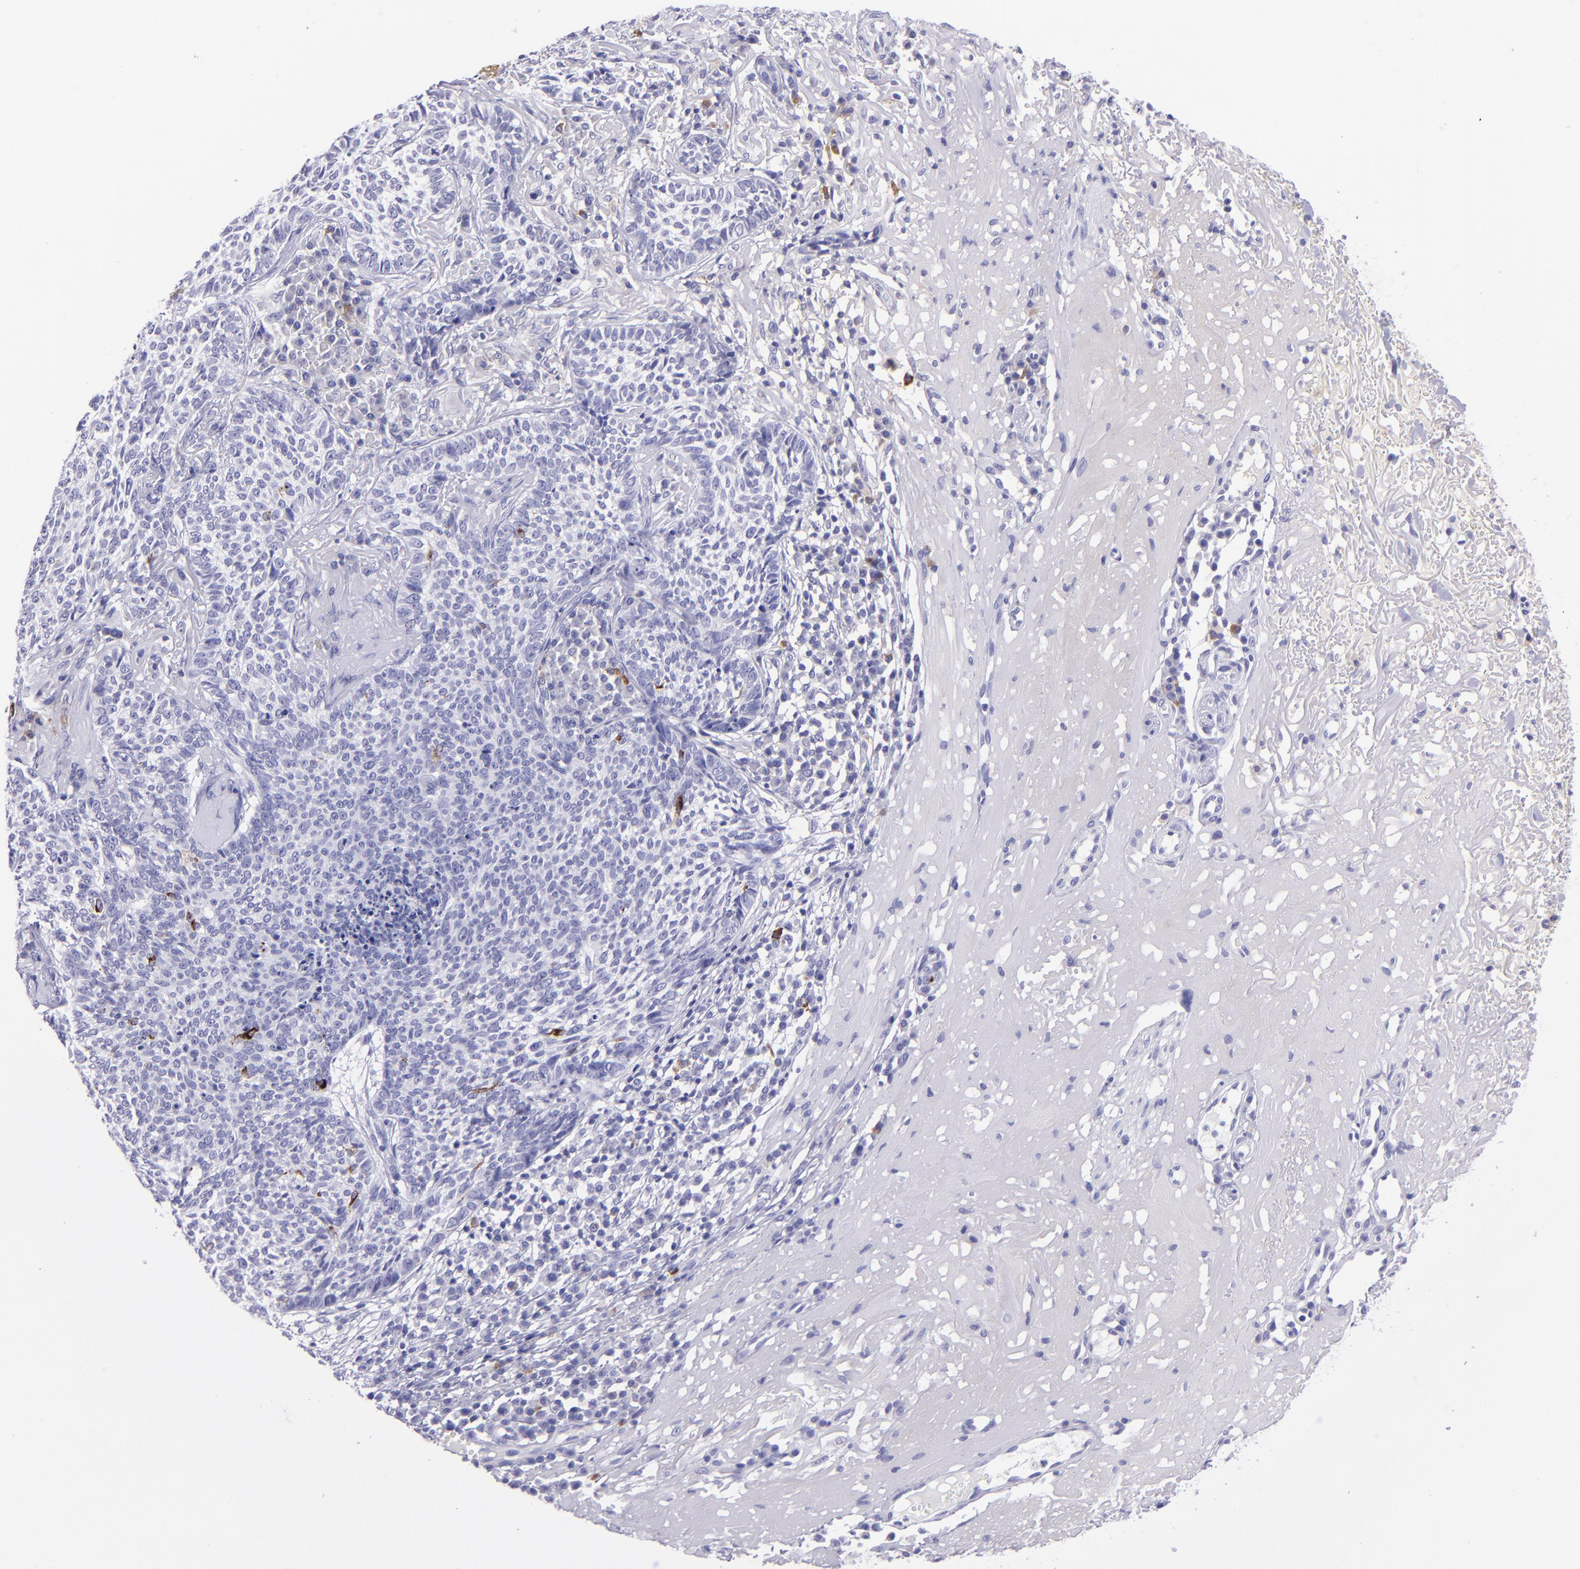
{"staining": {"intensity": "negative", "quantity": "none", "location": "none"}, "tissue": "skin cancer", "cell_type": "Tumor cells", "image_type": "cancer", "snomed": [{"axis": "morphology", "description": "Basal cell carcinoma"}, {"axis": "topography", "description": "Skin"}], "caption": "Tumor cells show no significant protein positivity in skin cancer (basal cell carcinoma).", "gene": "TYRP1", "patient": {"sex": "female", "age": 89}}